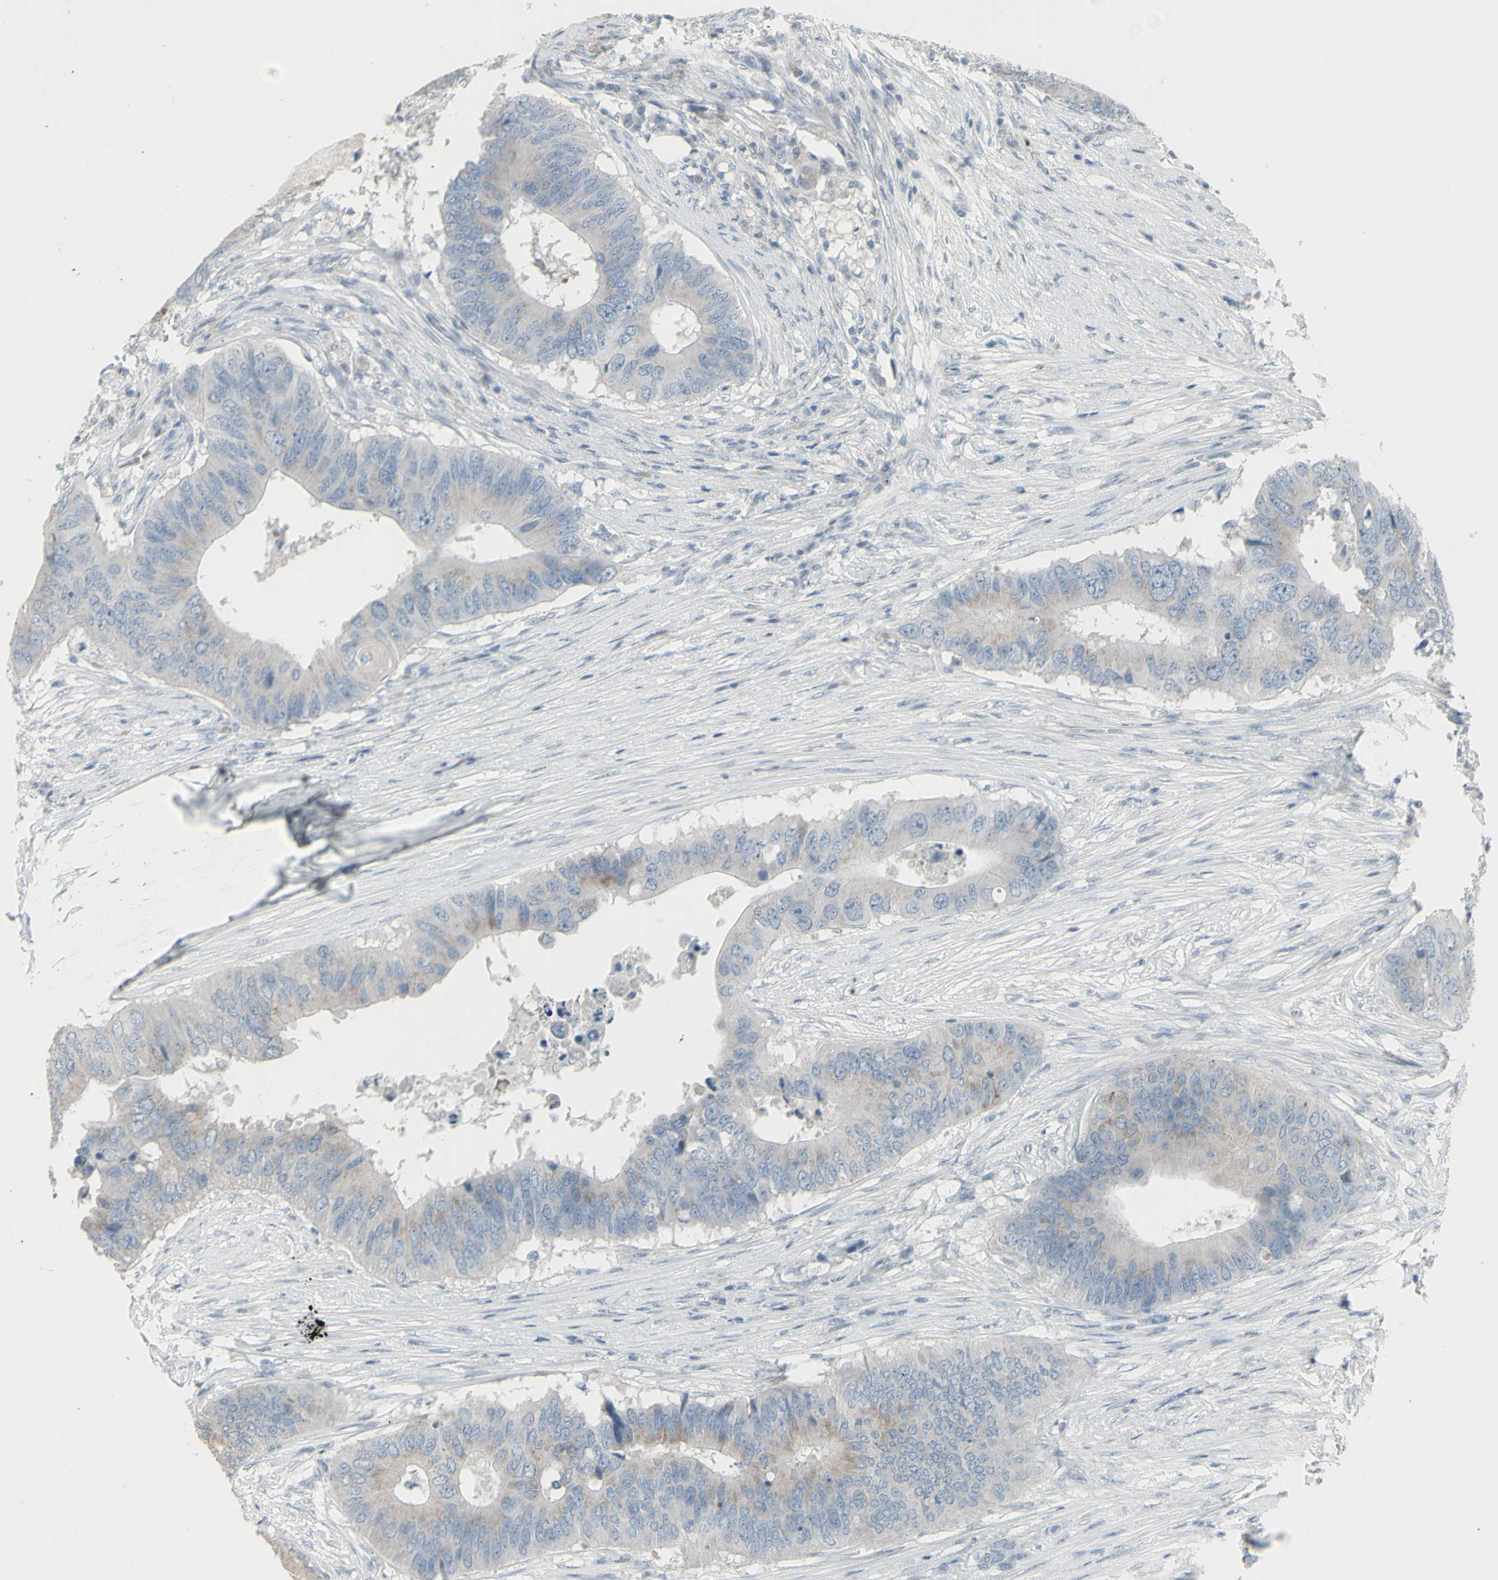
{"staining": {"intensity": "weak", "quantity": "<25%", "location": "cytoplasmic/membranous"}, "tissue": "colorectal cancer", "cell_type": "Tumor cells", "image_type": "cancer", "snomed": [{"axis": "morphology", "description": "Adenocarcinoma, NOS"}, {"axis": "topography", "description": "Colon"}], "caption": "This is an immunohistochemistry histopathology image of human colorectal cancer (adenocarcinoma). There is no positivity in tumor cells.", "gene": "CD79B", "patient": {"sex": "male", "age": 71}}